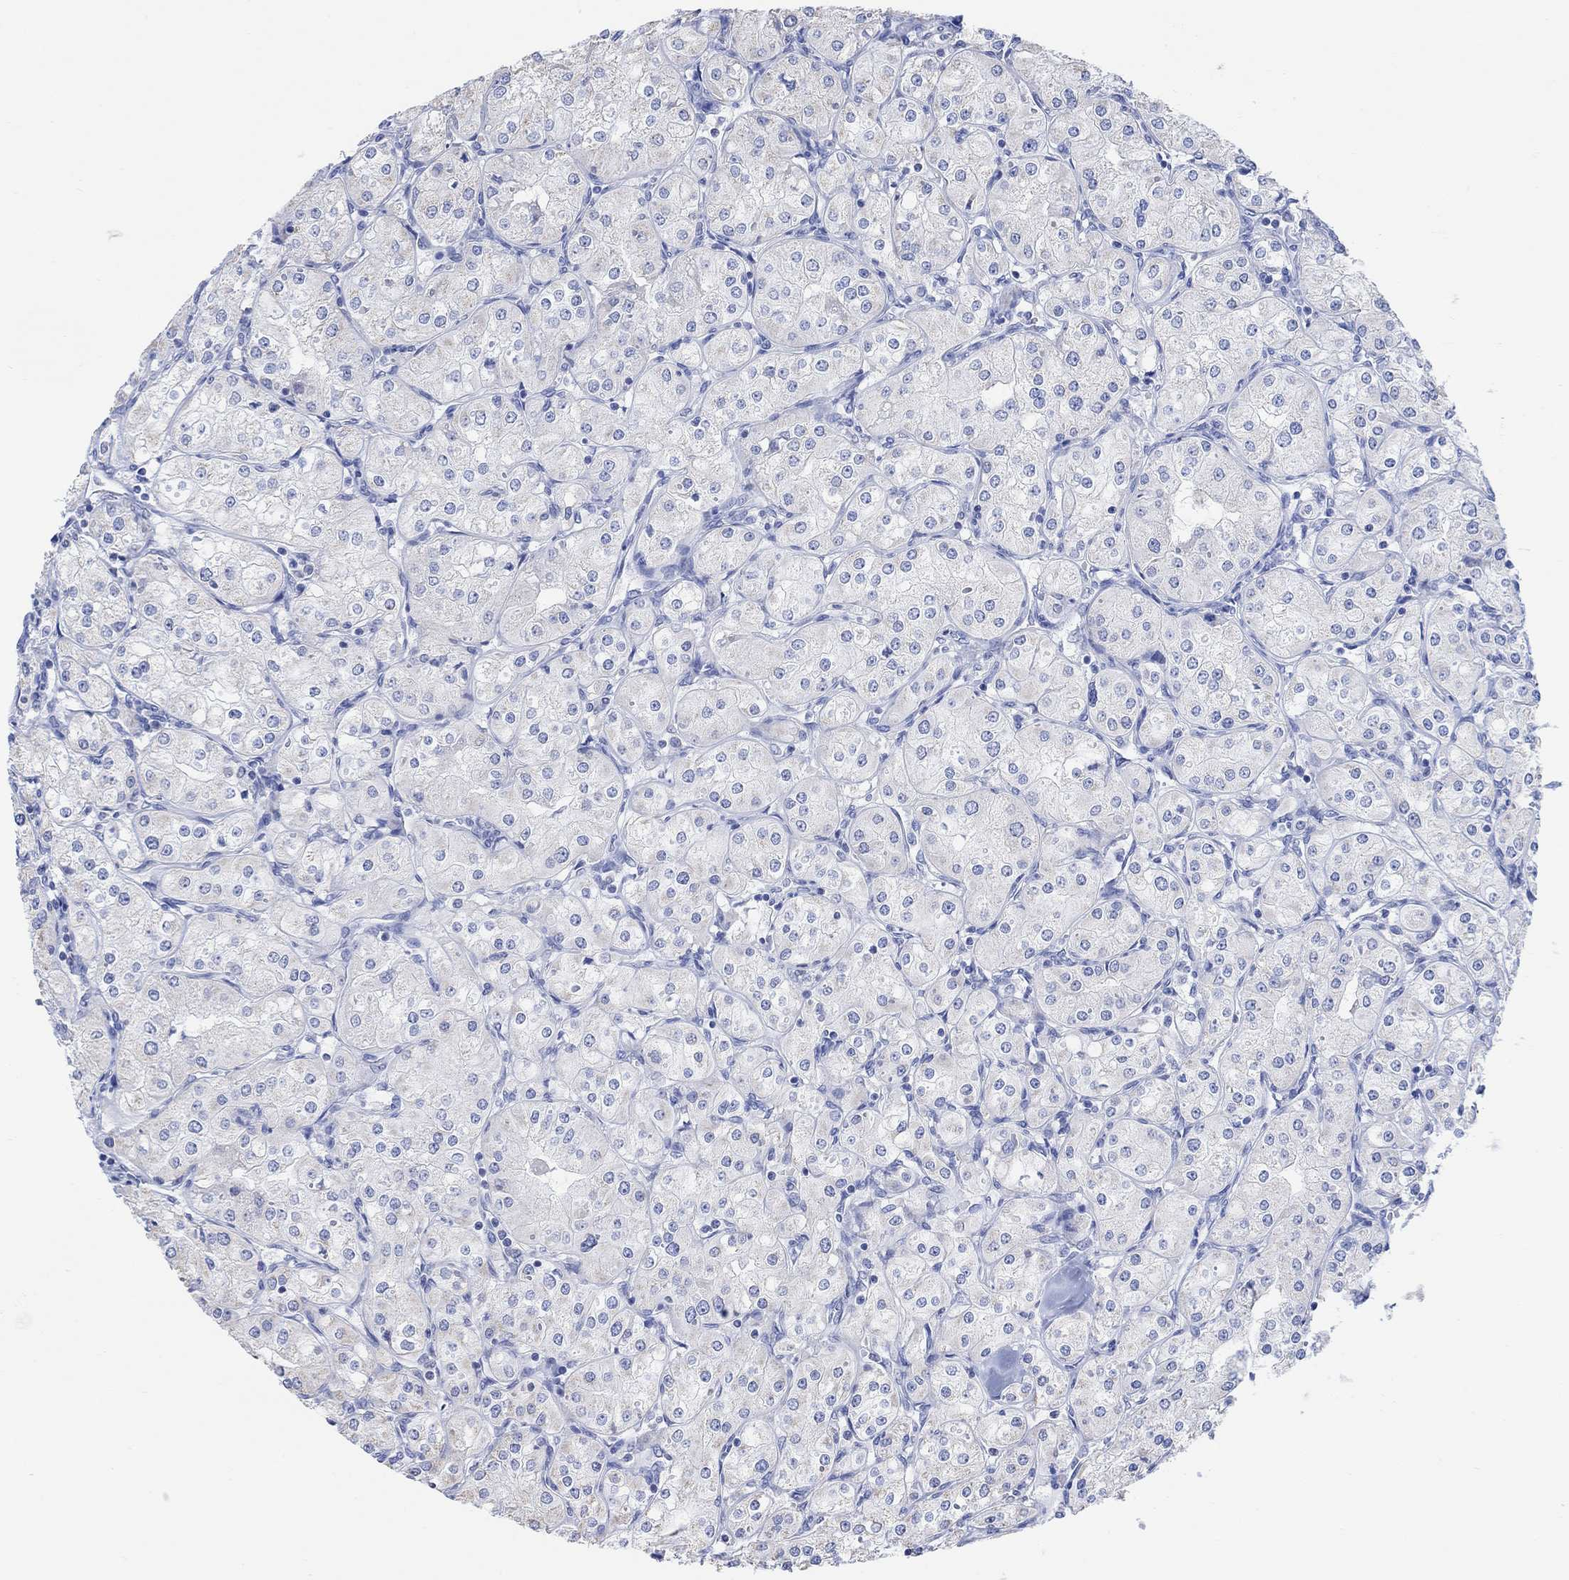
{"staining": {"intensity": "negative", "quantity": "none", "location": "none"}, "tissue": "renal cancer", "cell_type": "Tumor cells", "image_type": "cancer", "snomed": [{"axis": "morphology", "description": "Adenocarcinoma, NOS"}, {"axis": "topography", "description": "Kidney"}], "caption": "Image shows no protein expression in tumor cells of adenocarcinoma (renal) tissue. (DAB (3,3'-diaminobenzidine) immunohistochemistry, high magnification).", "gene": "SYT12", "patient": {"sex": "male", "age": 77}}